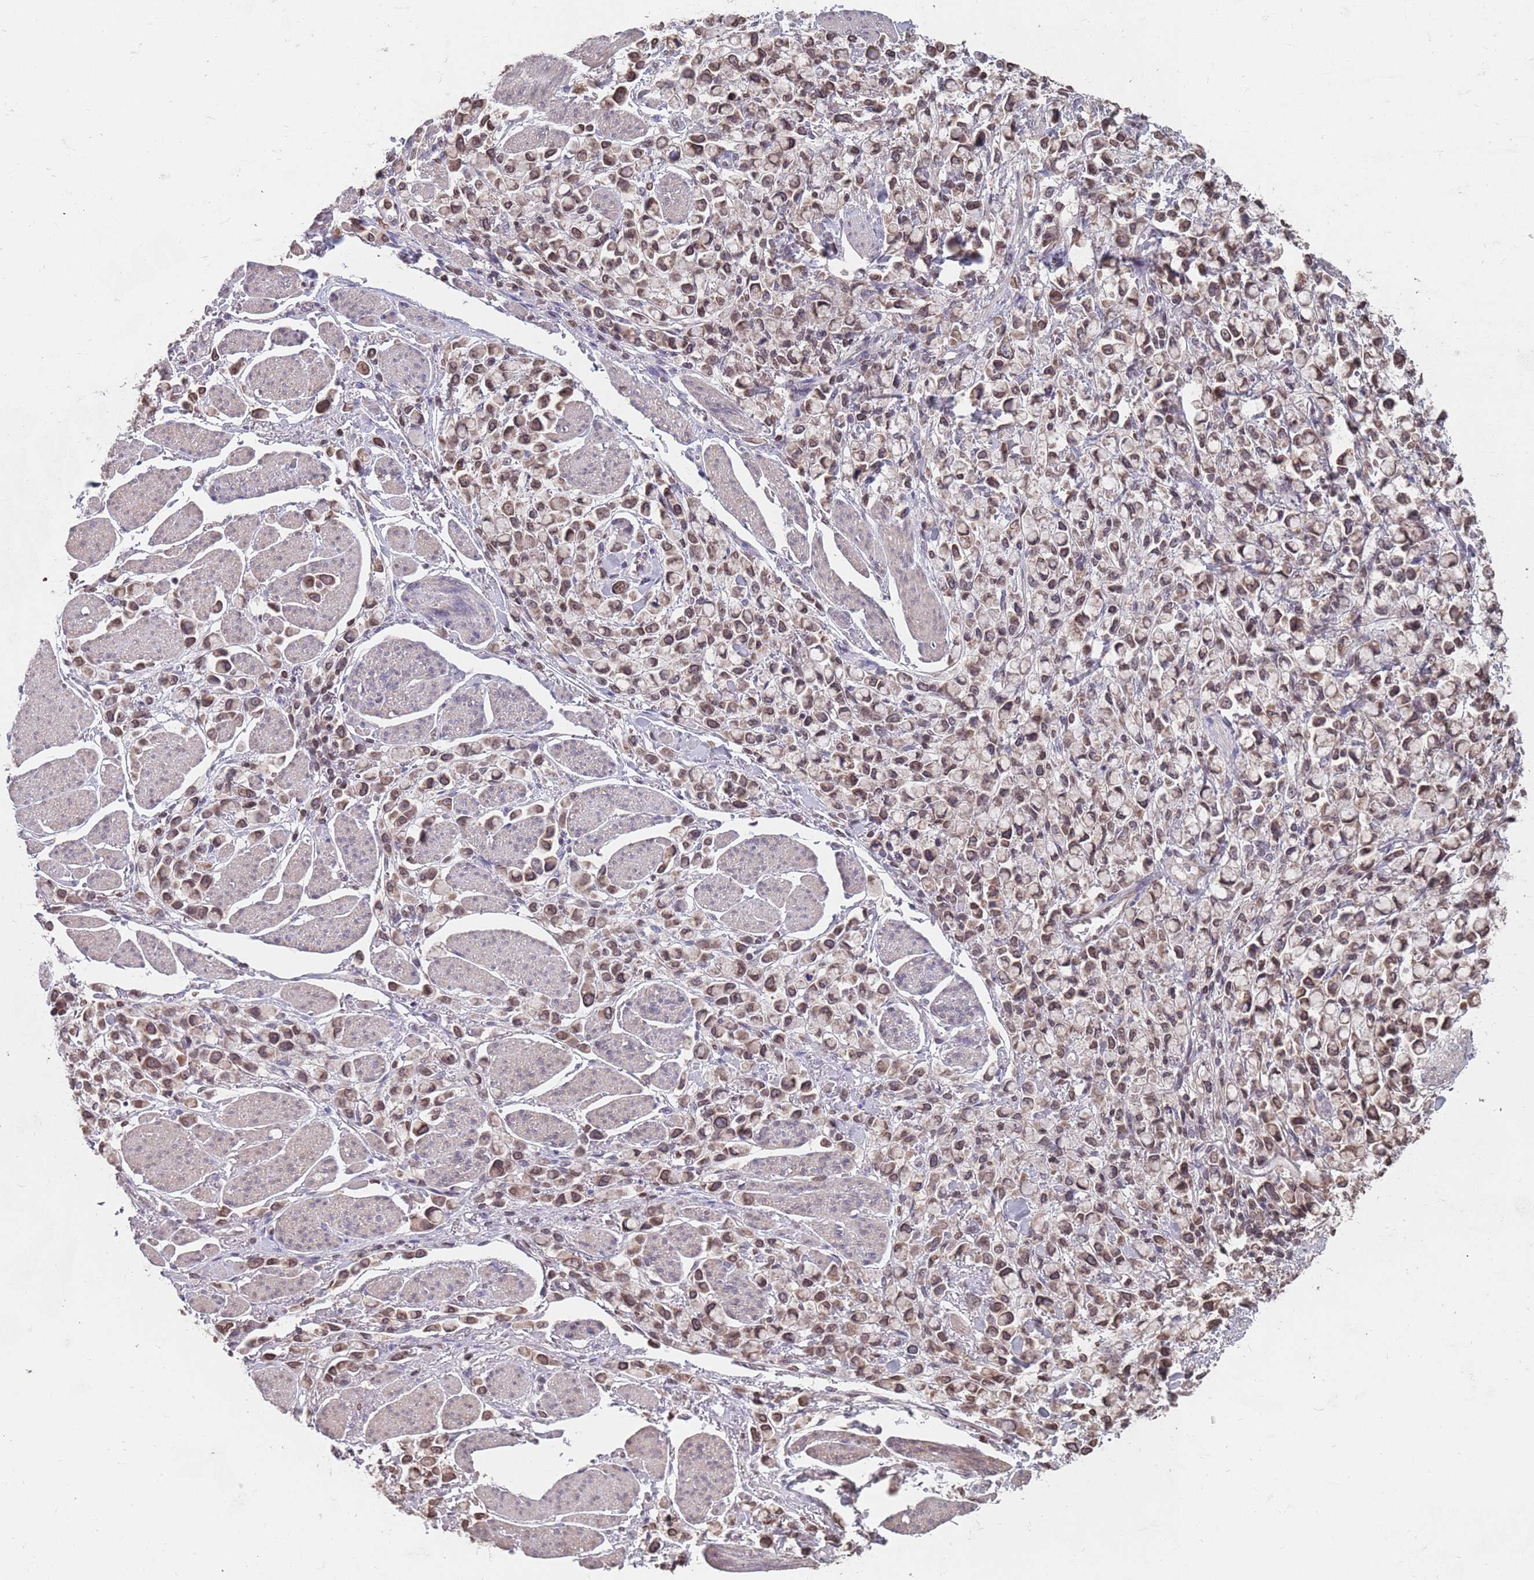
{"staining": {"intensity": "moderate", "quantity": ">75%", "location": "cytoplasmic/membranous,nuclear"}, "tissue": "stomach cancer", "cell_type": "Tumor cells", "image_type": "cancer", "snomed": [{"axis": "morphology", "description": "Adenocarcinoma, NOS"}, {"axis": "topography", "description": "Stomach"}], "caption": "This is a photomicrograph of immunohistochemistry staining of adenocarcinoma (stomach), which shows moderate staining in the cytoplasmic/membranous and nuclear of tumor cells.", "gene": "SDHAF3", "patient": {"sex": "female", "age": 81}}